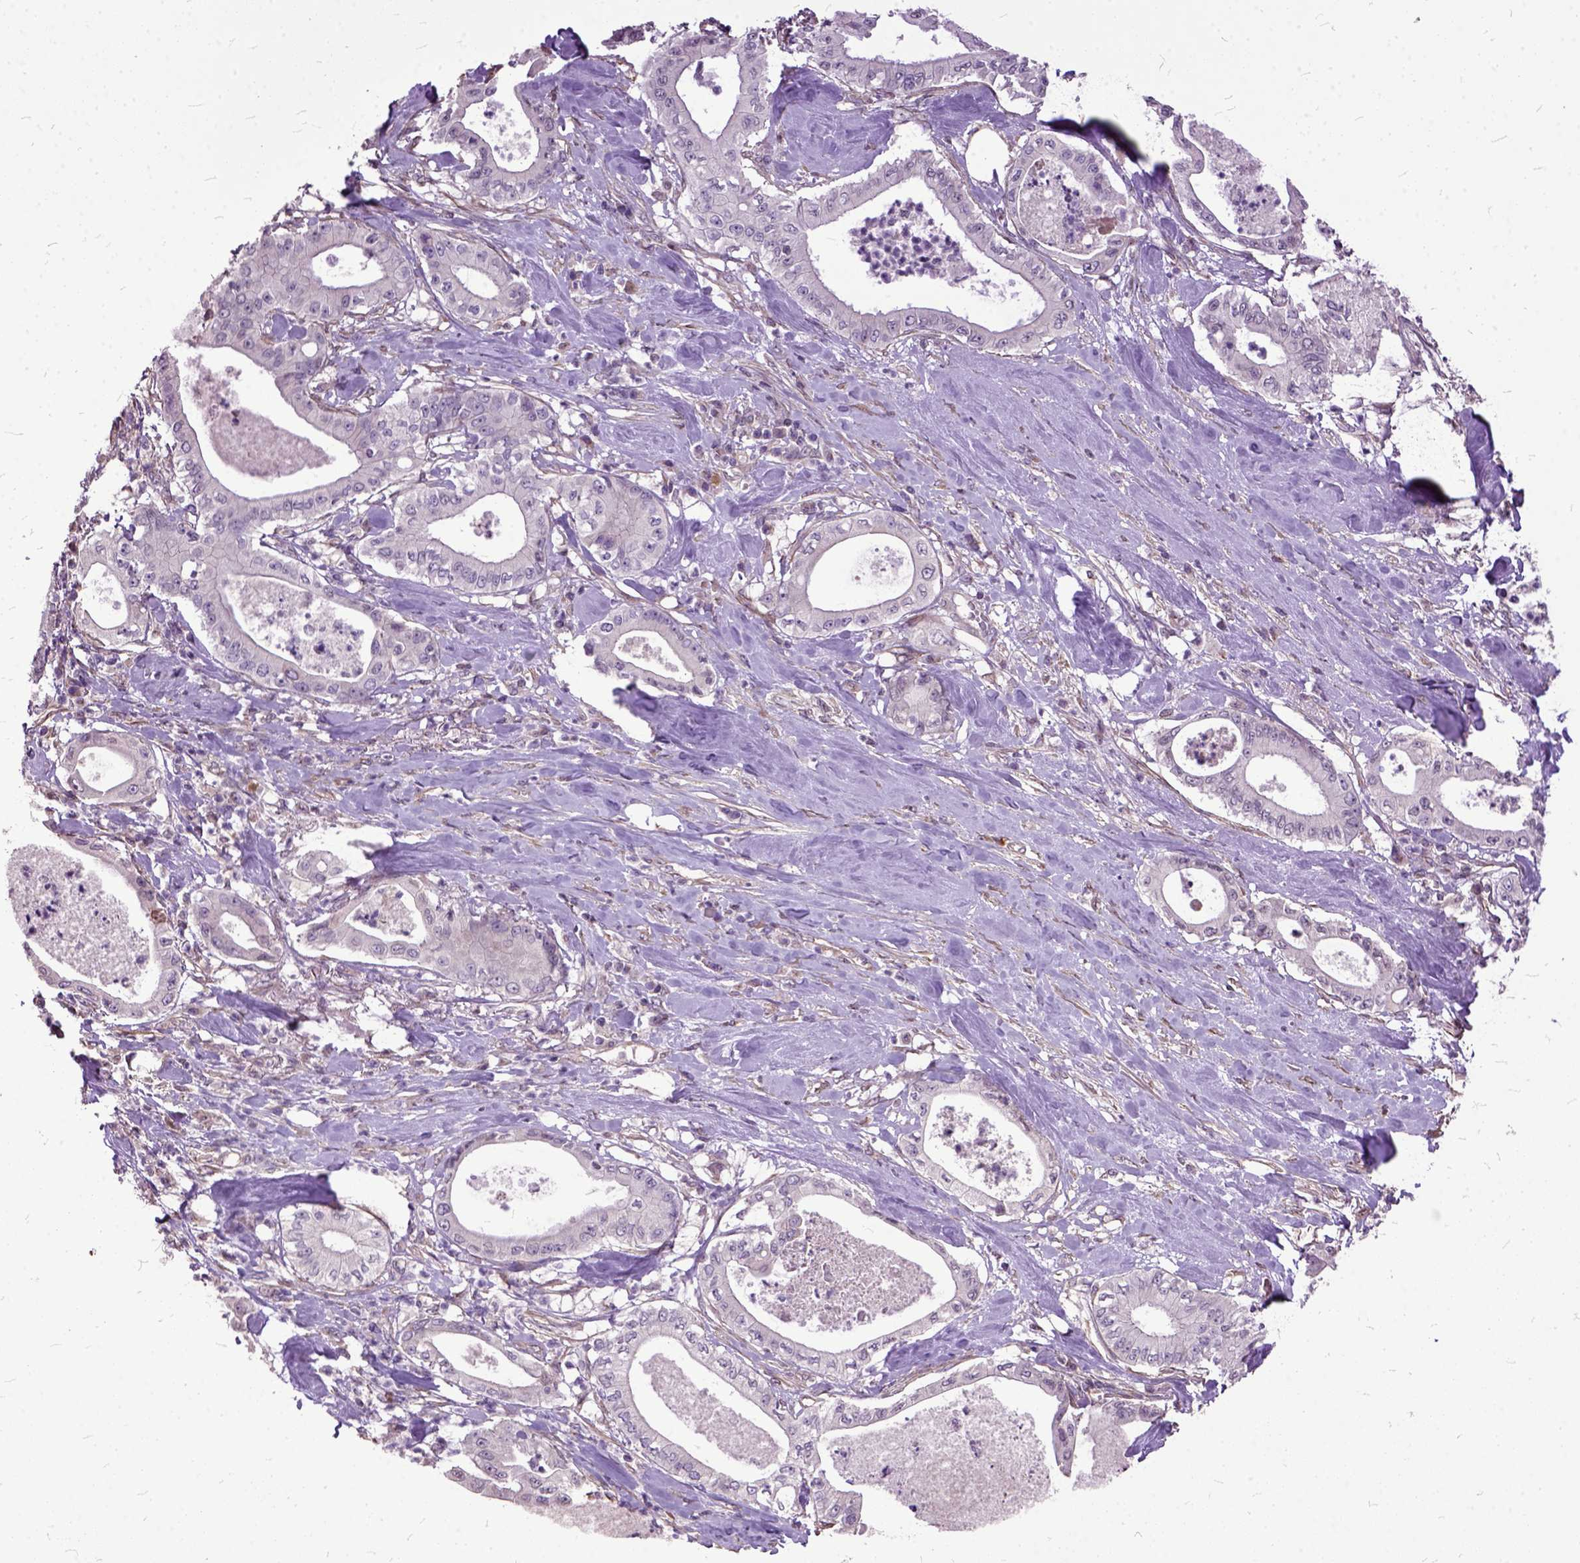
{"staining": {"intensity": "negative", "quantity": "none", "location": "none"}, "tissue": "pancreatic cancer", "cell_type": "Tumor cells", "image_type": "cancer", "snomed": [{"axis": "morphology", "description": "Adenocarcinoma, NOS"}, {"axis": "topography", "description": "Pancreas"}], "caption": "This is an immunohistochemistry photomicrograph of human adenocarcinoma (pancreatic). There is no staining in tumor cells.", "gene": "AREG", "patient": {"sex": "male", "age": 71}}